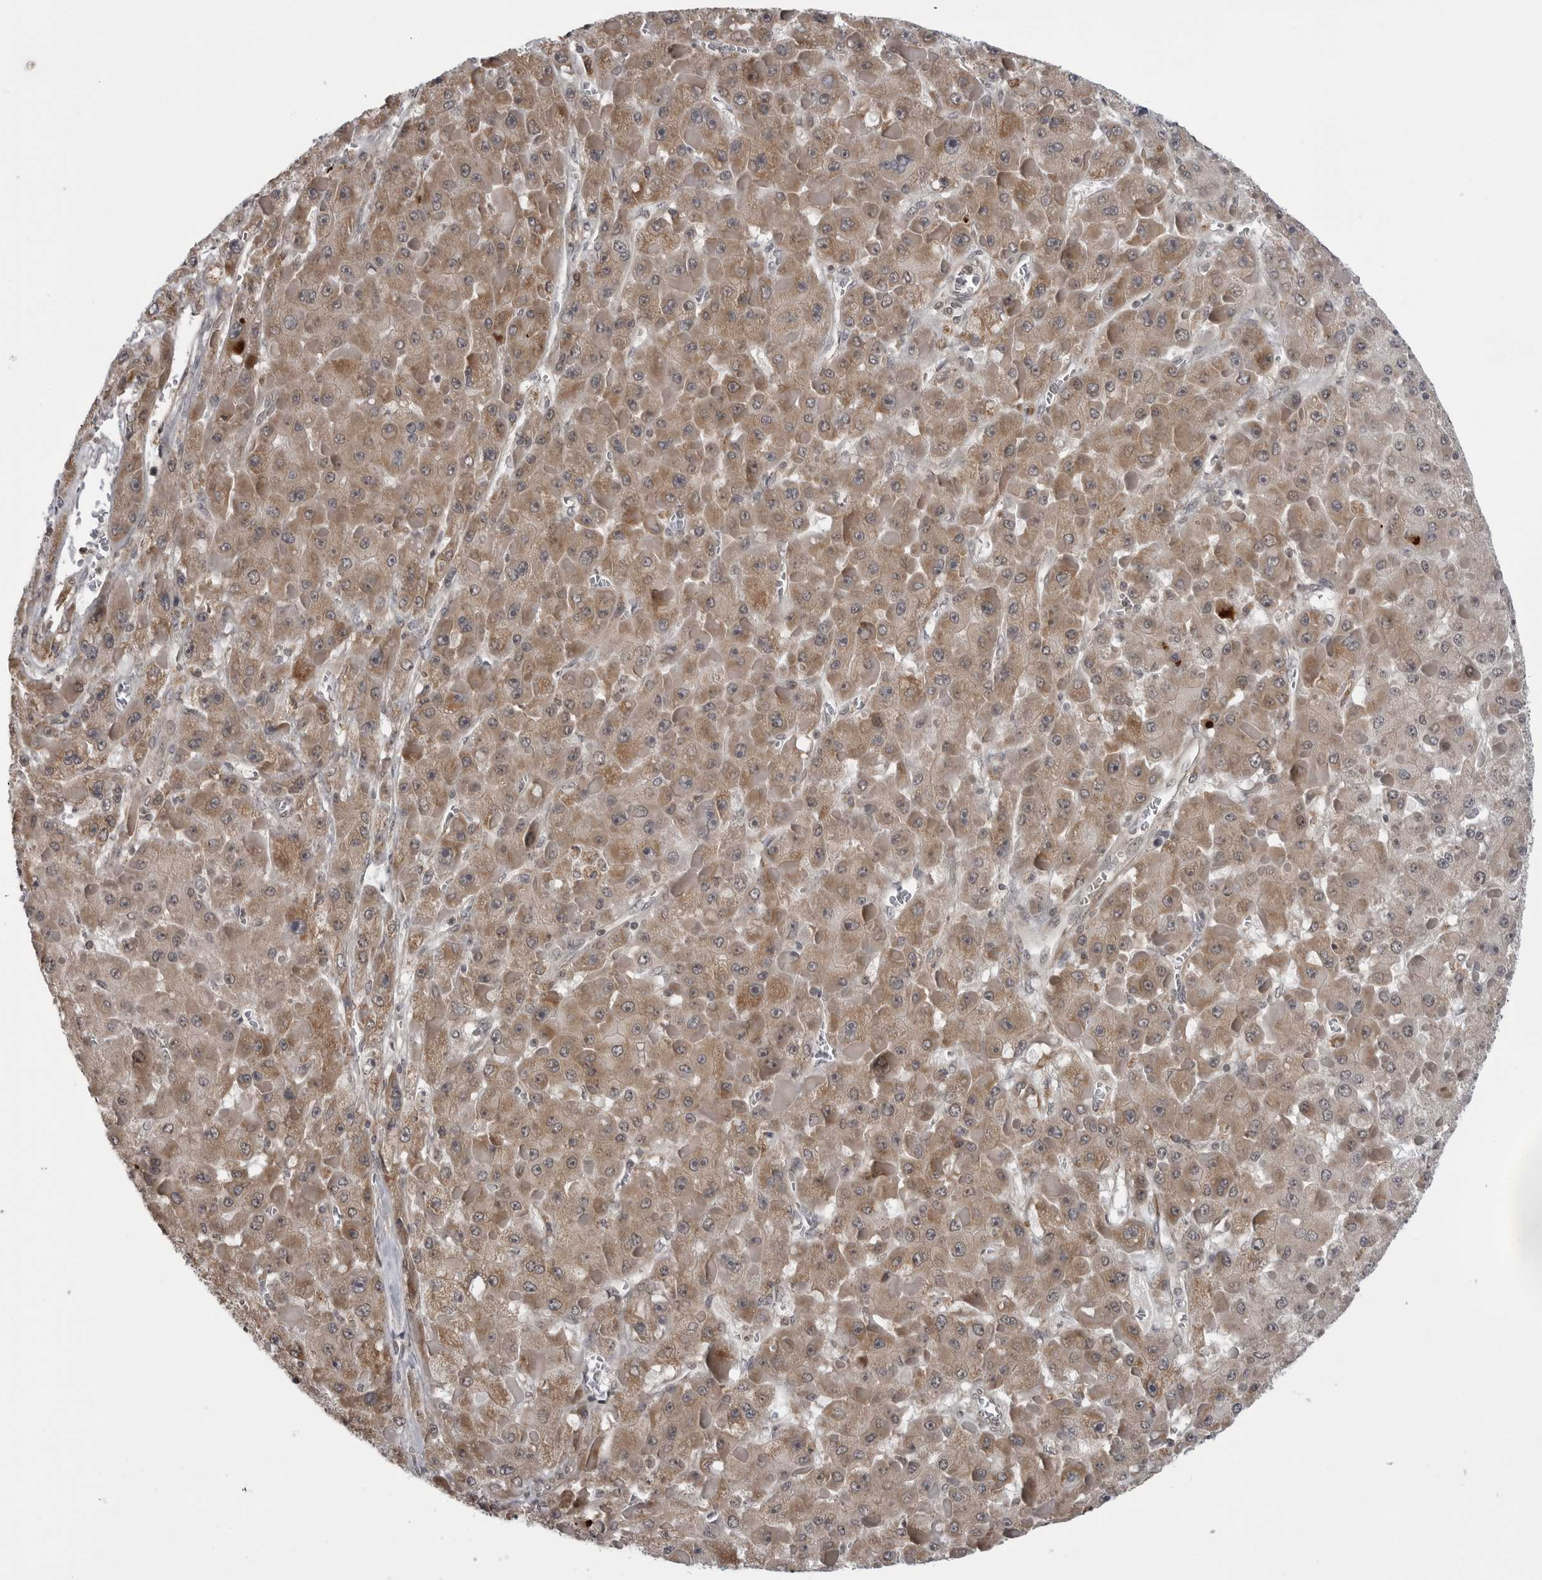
{"staining": {"intensity": "moderate", "quantity": ">75%", "location": "cytoplasmic/membranous"}, "tissue": "liver cancer", "cell_type": "Tumor cells", "image_type": "cancer", "snomed": [{"axis": "morphology", "description": "Carcinoma, Hepatocellular, NOS"}, {"axis": "topography", "description": "Liver"}], "caption": "Immunohistochemistry (IHC) (DAB) staining of human liver hepatocellular carcinoma demonstrates moderate cytoplasmic/membranous protein expression in about >75% of tumor cells.", "gene": "FAAP100", "patient": {"sex": "female", "age": 73}}